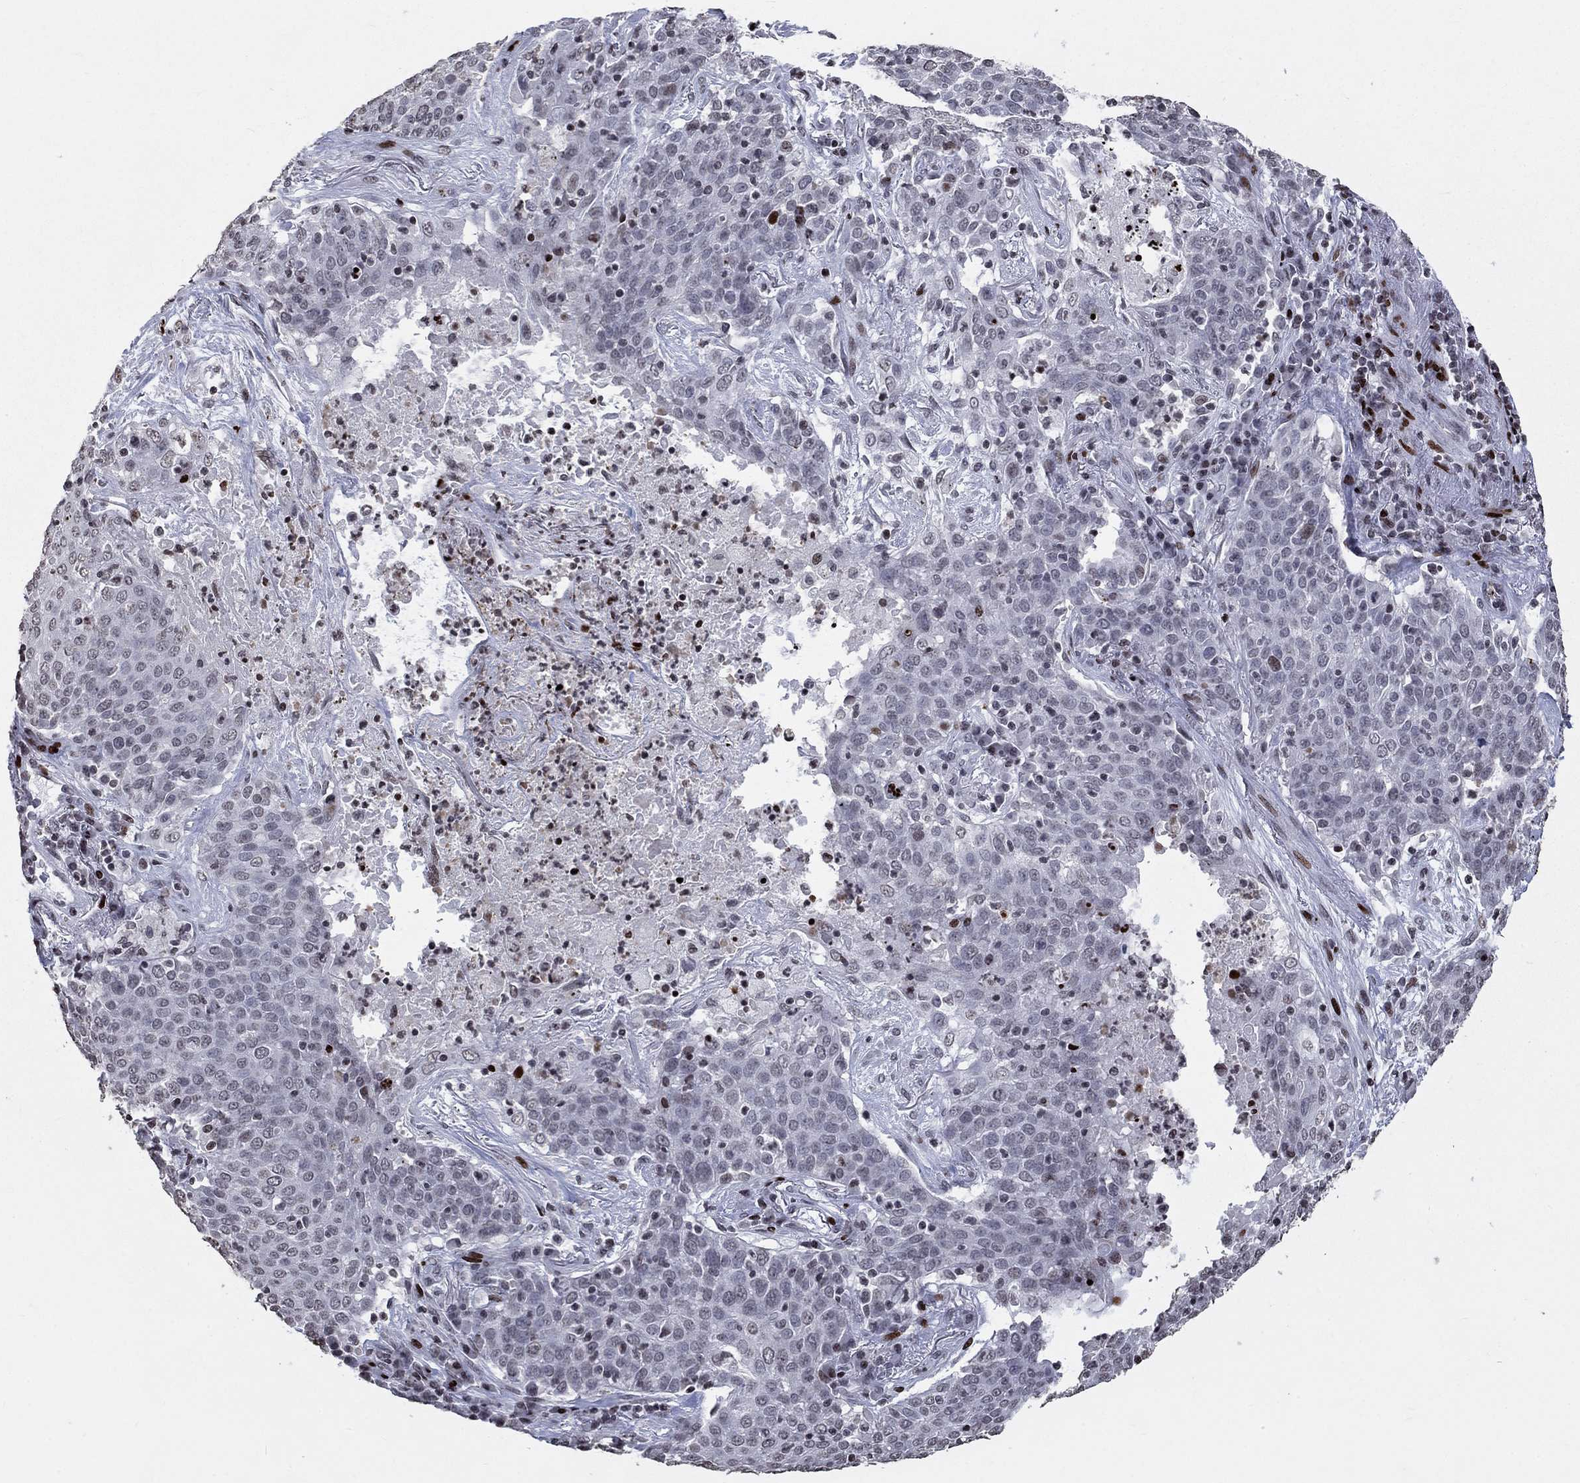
{"staining": {"intensity": "negative", "quantity": "none", "location": "none"}, "tissue": "lung cancer", "cell_type": "Tumor cells", "image_type": "cancer", "snomed": [{"axis": "morphology", "description": "Squamous cell carcinoma, NOS"}, {"axis": "topography", "description": "Lung"}], "caption": "The micrograph exhibits no significant expression in tumor cells of lung cancer (squamous cell carcinoma).", "gene": "SRSF3", "patient": {"sex": "male", "age": 82}}